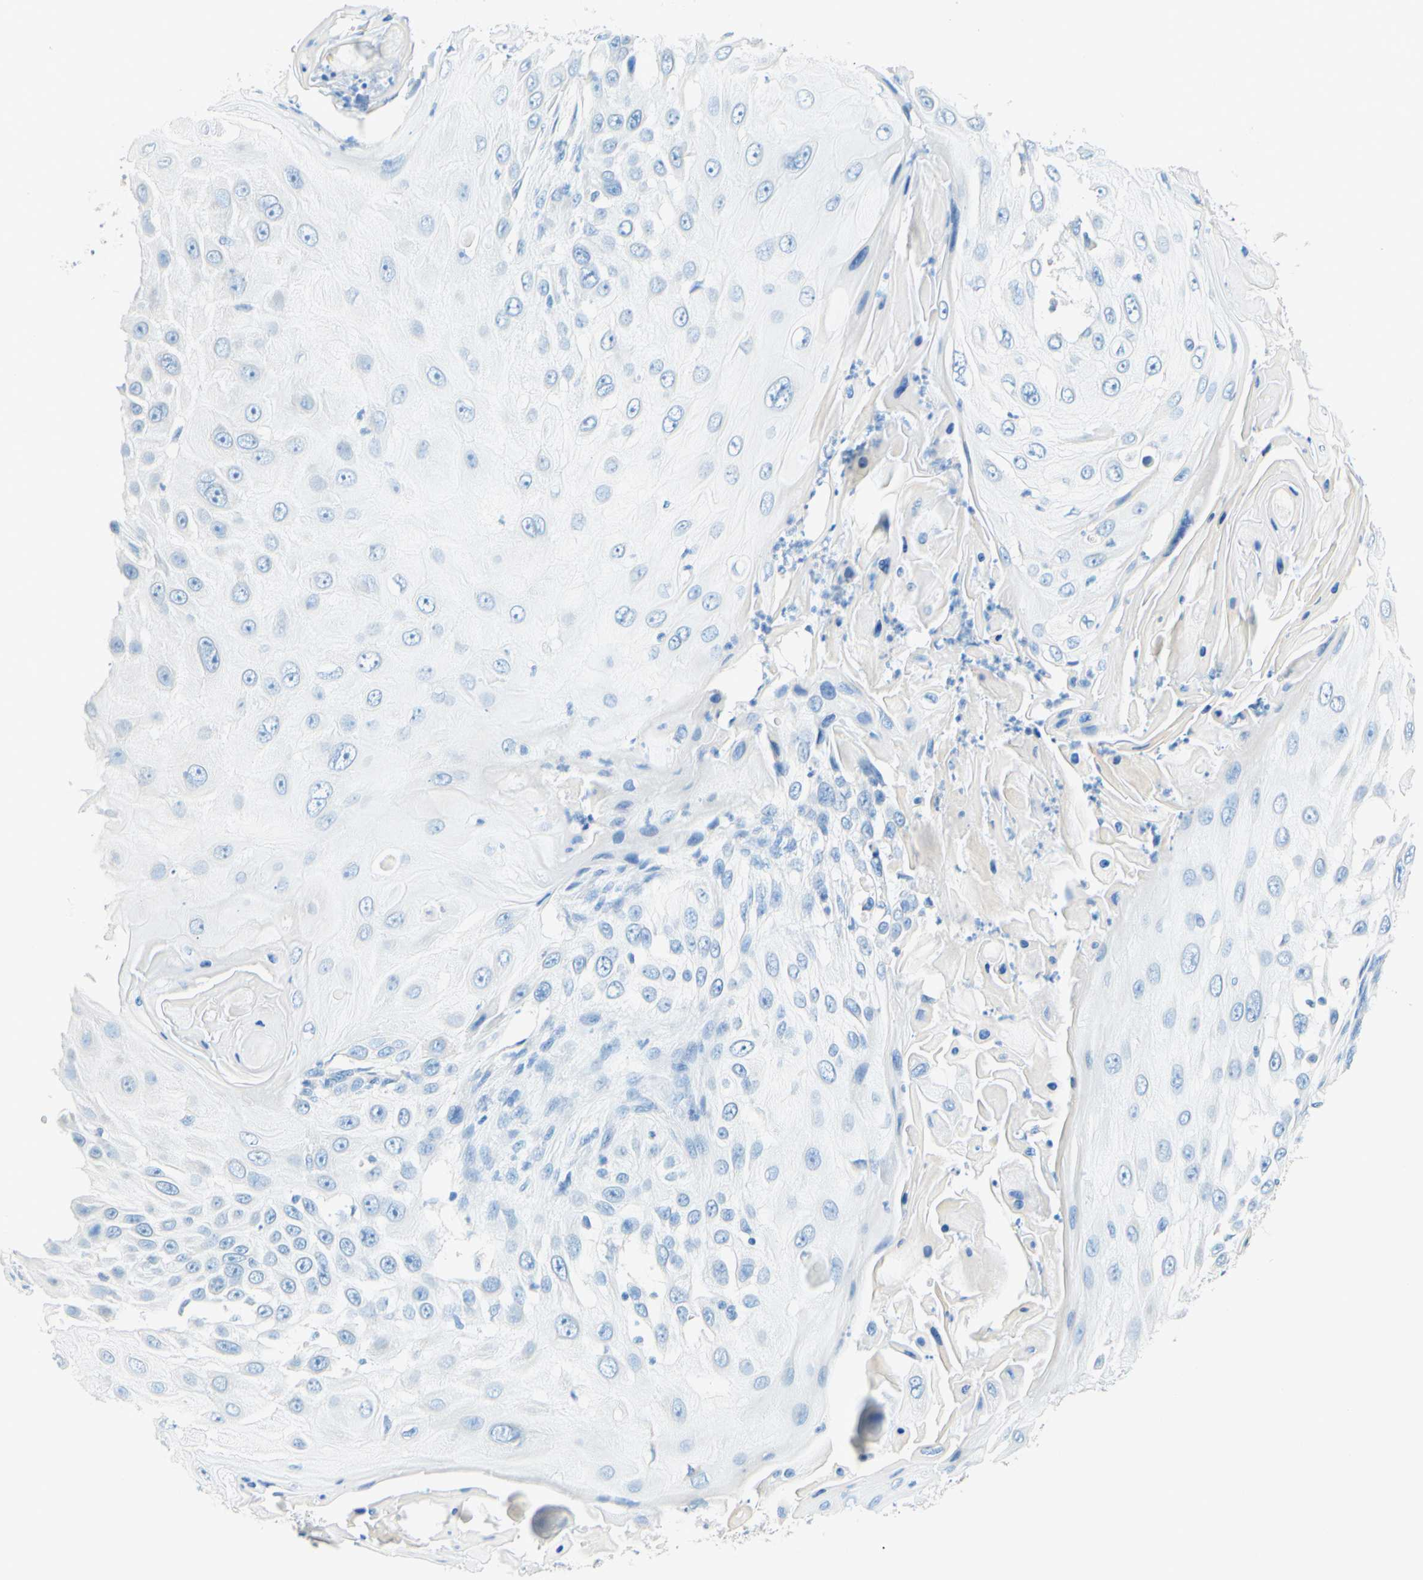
{"staining": {"intensity": "negative", "quantity": "none", "location": "none"}, "tissue": "skin cancer", "cell_type": "Tumor cells", "image_type": "cancer", "snomed": [{"axis": "morphology", "description": "Squamous cell carcinoma, NOS"}, {"axis": "topography", "description": "Skin"}], "caption": "IHC of human squamous cell carcinoma (skin) exhibits no positivity in tumor cells.", "gene": "SLC46A1", "patient": {"sex": "female", "age": 44}}